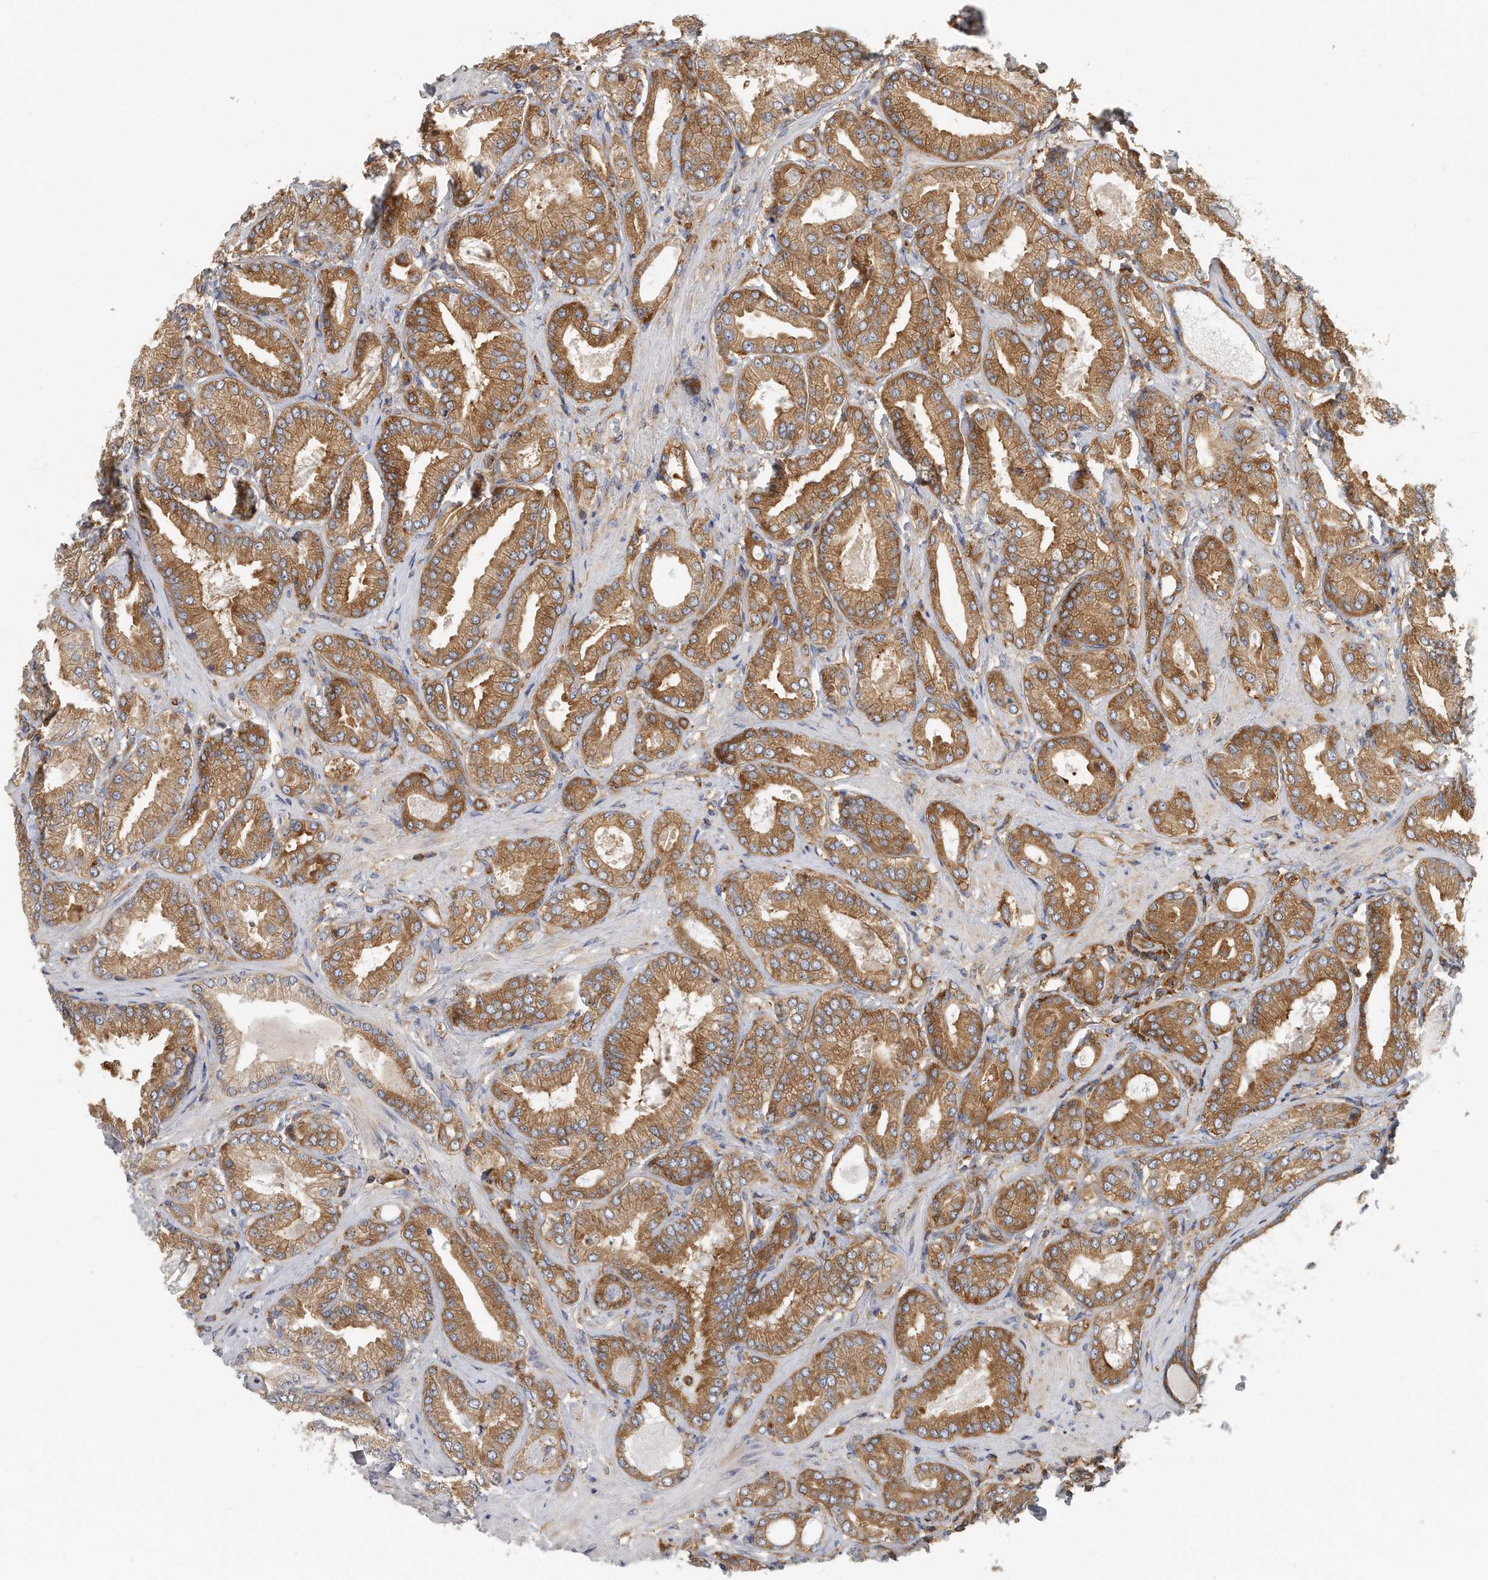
{"staining": {"intensity": "moderate", "quantity": ">75%", "location": "cytoplasmic/membranous"}, "tissue": "prostate cancer", "cell_type": "Tumor cells", "image_type": "cancer", "snomed": [{"axis": "morphology", "description": "Adenocarcinoma, Low grade"}, {"axis": "topography", "description": "Prostate"}], "caption": "Immunohistochemical staining of human prostate cancer demonstrates moderate cytoplasmic/membranous protein expression in approximately >75% of tumor cells. (Brightfield microscopy of DAB IHC at high magnification).", "gene": "EIF3I", "patient": {"sex": "male", "age": 63}}